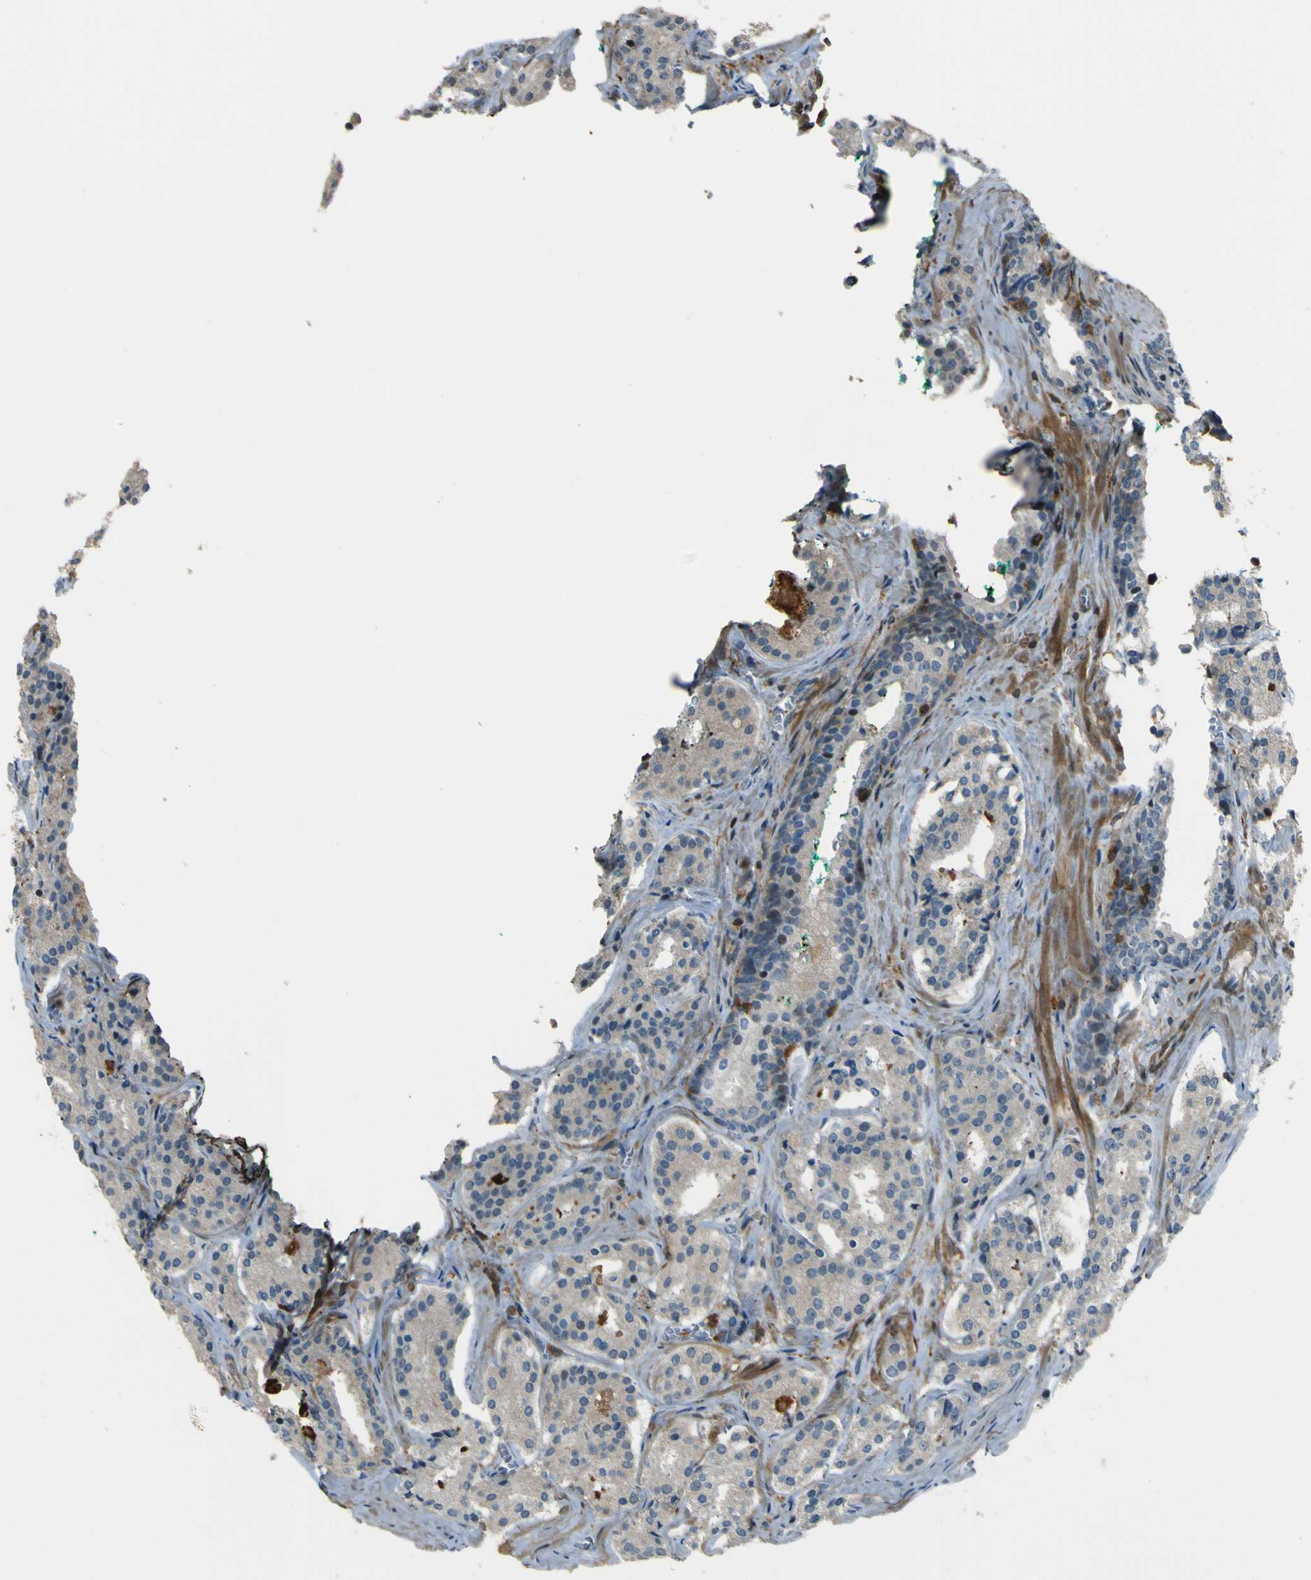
{"staining": {"intensity": "weak", "quantity": "<25%", "location": "cytoplasmic/membranous"}, "tissue": "prostate cancer", "cell_type": "Tumor cells", "image_type": "cancer", "snomed": [{"axis": "morphology", "description": "Adenocarcinoma, High grade"}, {"axis": "topography", "description": "Prostate"}], "caption": "Immunohistochemical staining of human prostate cancer demonstrates no significant expression in tumor cells. The staining was performed using DAB to visualize the protein expression in brown, while the nuclei were stained in blue with hematoxylin (Magnification: 20x).", "gene": "PCDHB5", "patient": {"sex": "male", "age": 60}}